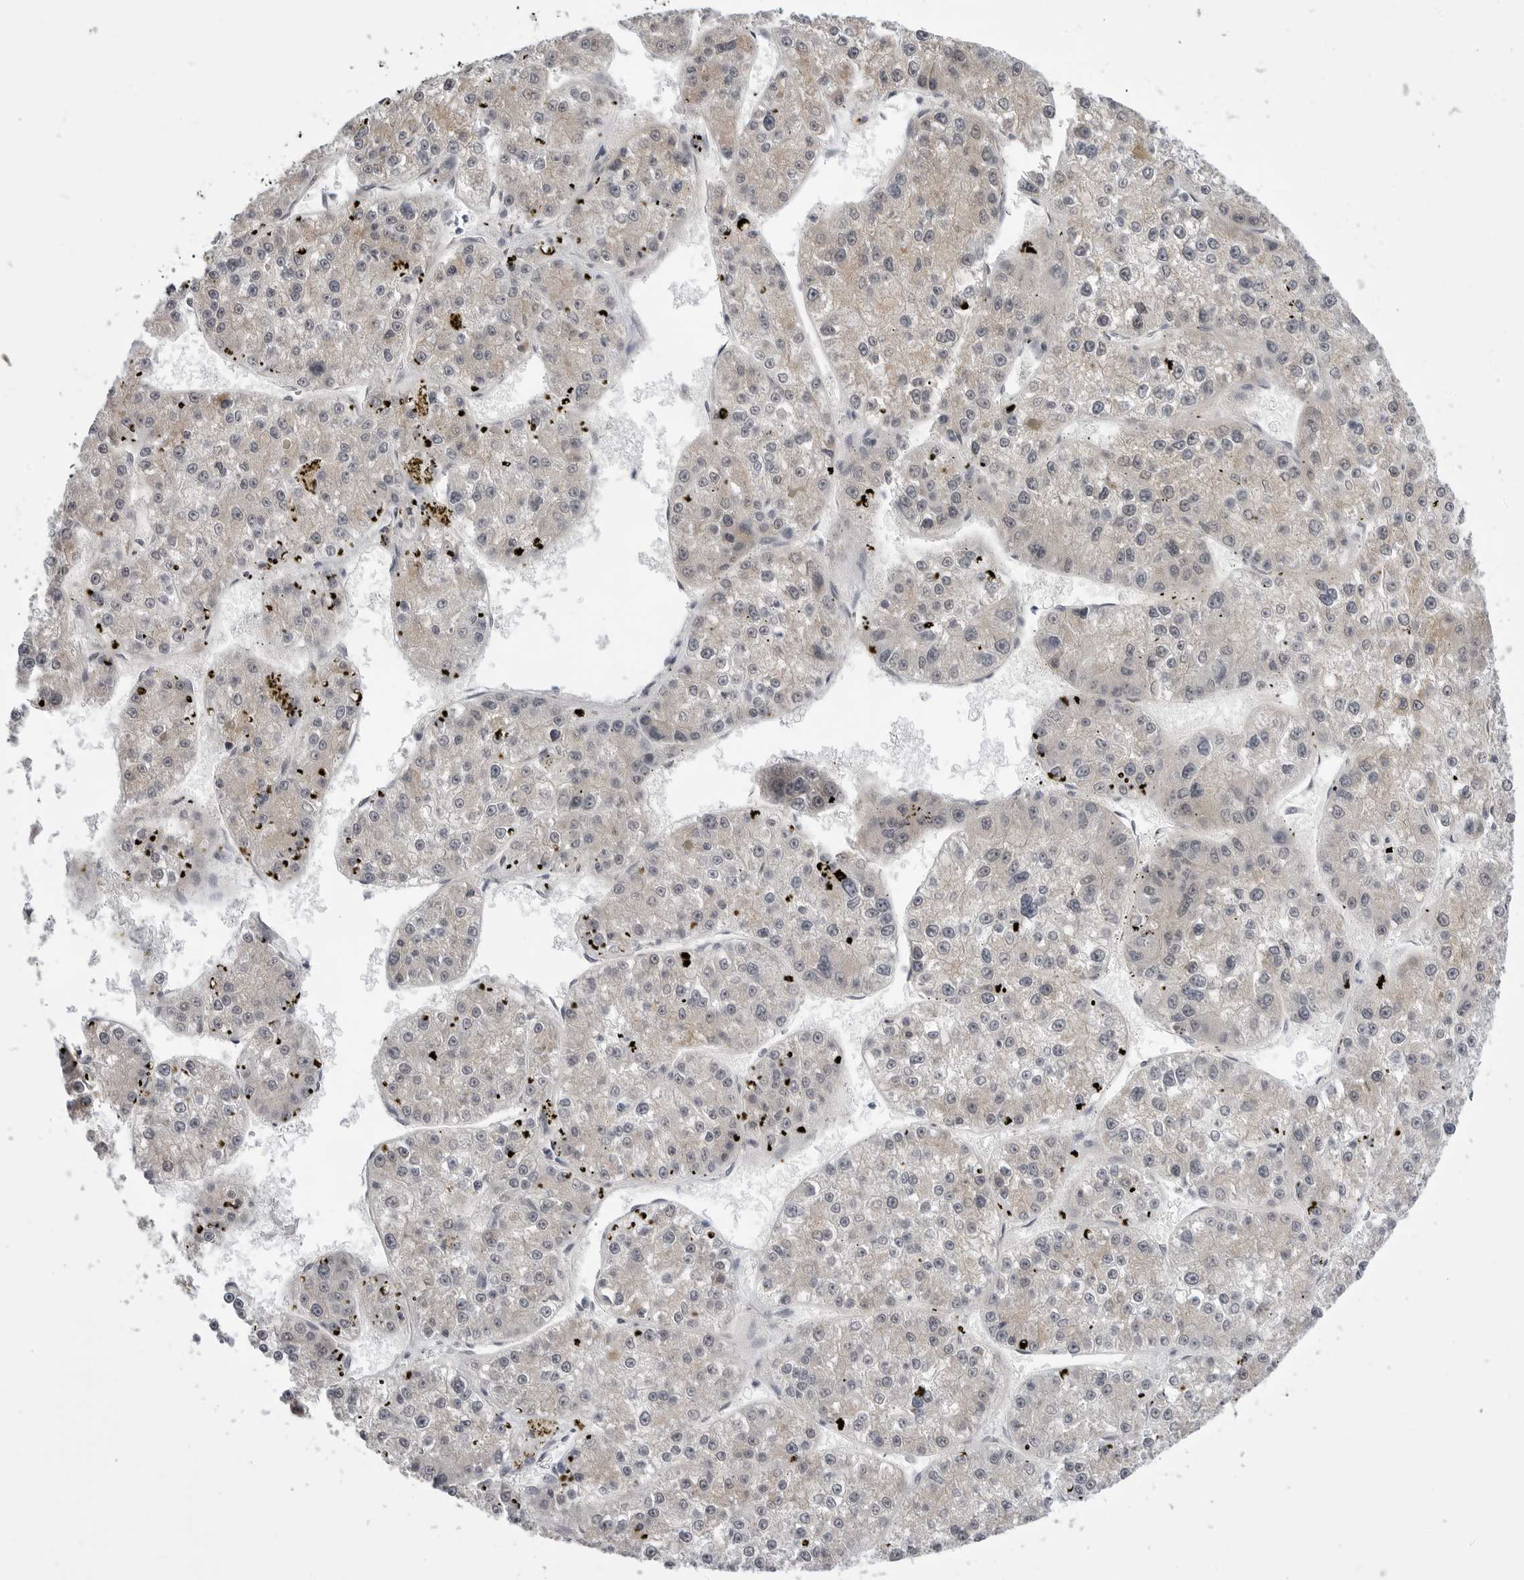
{"staining": {"intensity": "negative", "quantity": "none", "location": "none"}, "tissue": "liver cancer", "cell_type": "Tumor cells", "image_type": "cancer", "snomed": [{"axis": "morphology", "description": "Carcinoma, Hepatocellular, NOS"}, {"axis": "topography", "description": "Liver"}], "caption": "Immunohistochemical staining of hepatocellular carcinoma (liver) exhibits no significant positivity in tumor cells.", "gene": "FH", "patient": {"sex": "female", "age": 73}}